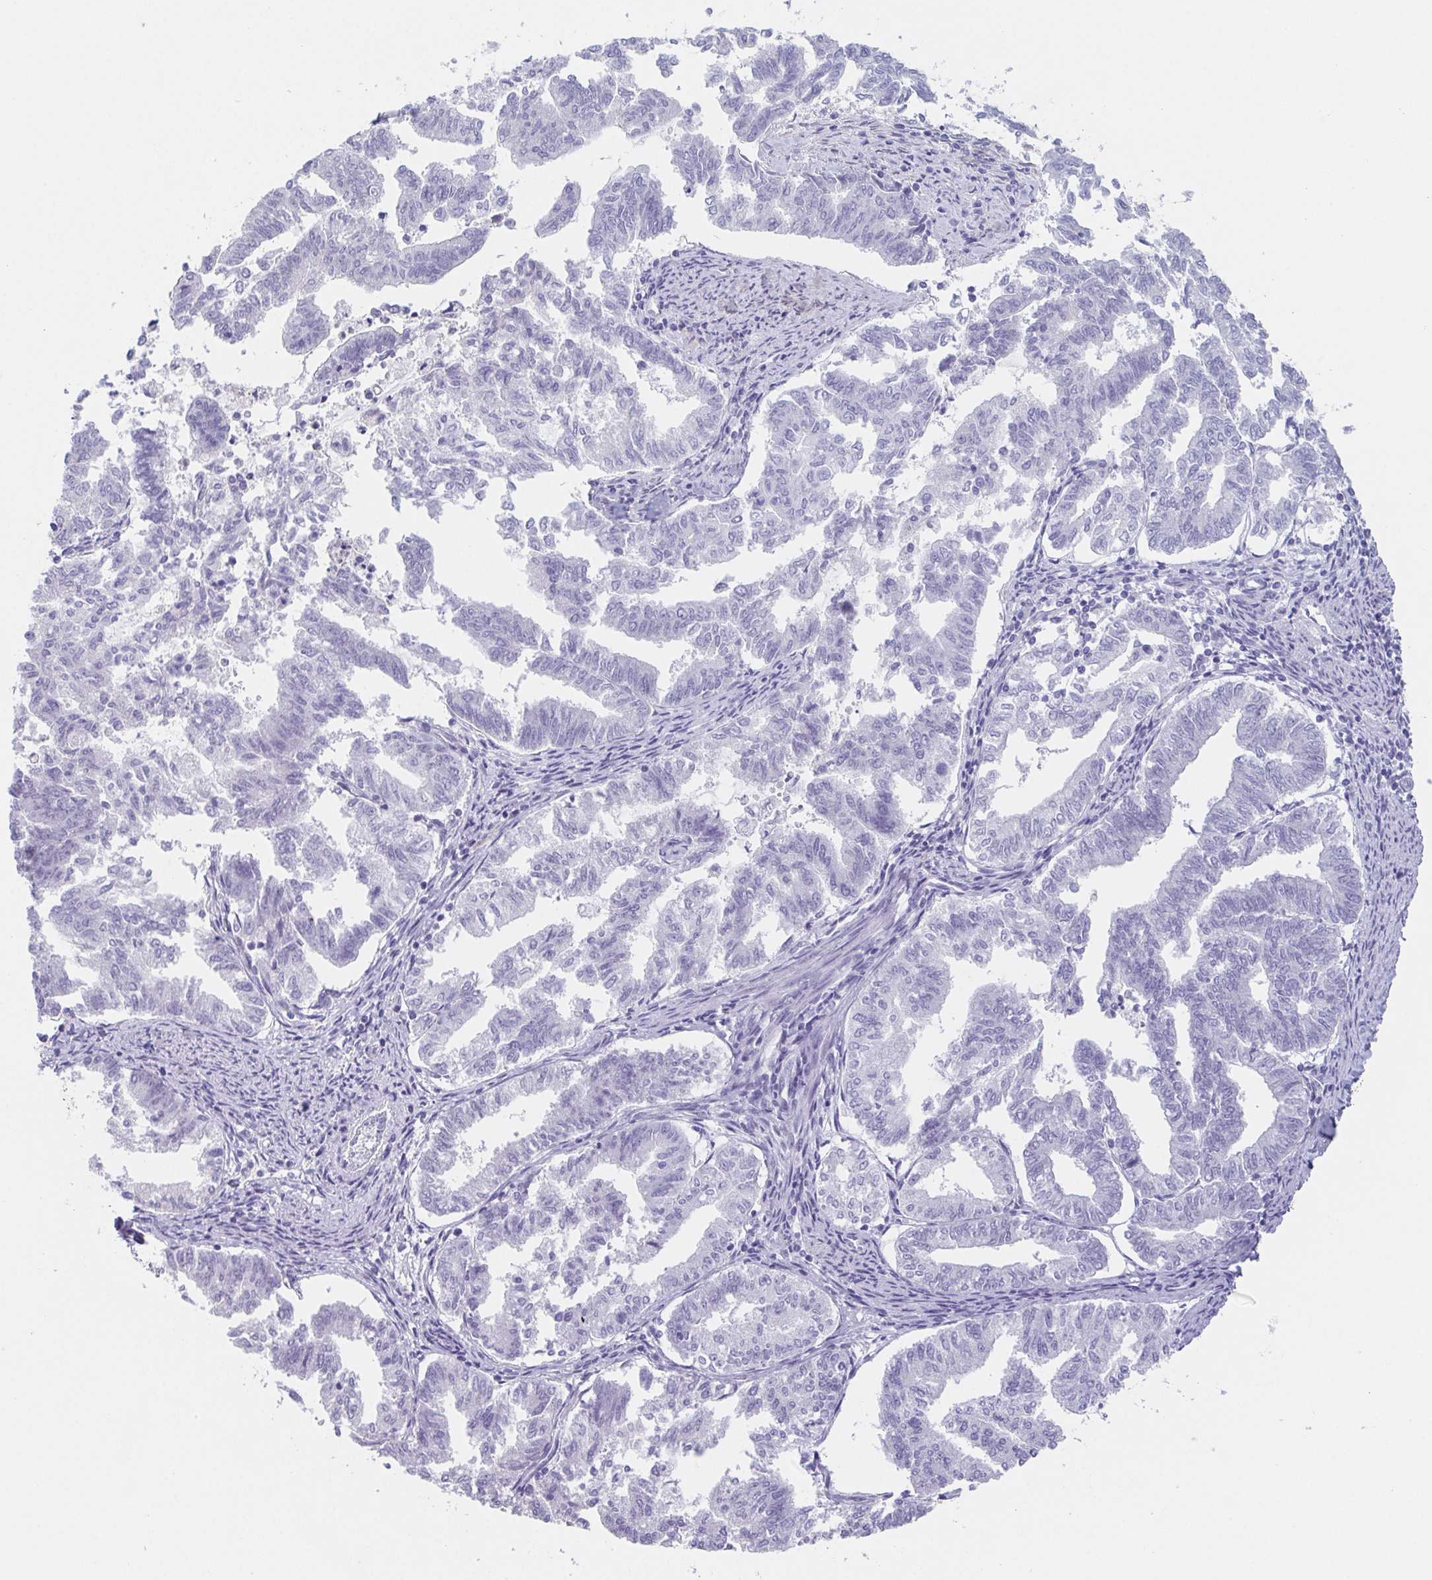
{"staining": {"intensity": "negative", "quantity": "none", "location": "none"}, "tissue": "endometrial cancer", "cell_type": "Tumor cells", "image_type": "cancer", "snomed": [{"axis": "morphology", "description": "Adenocarcinoma, NOS"}, {"axis": "topography", "description": "Endometrium"}], "caption": "High magnification brightfield microscopy of adenocarcinoma (endometrial) stained with DAB (brown) and counterstained with hematoxylin (blue): tumor cells show no significant positivity.", "gene": "HDGFL1", "patient": {"sex": "female", "age": 79}}